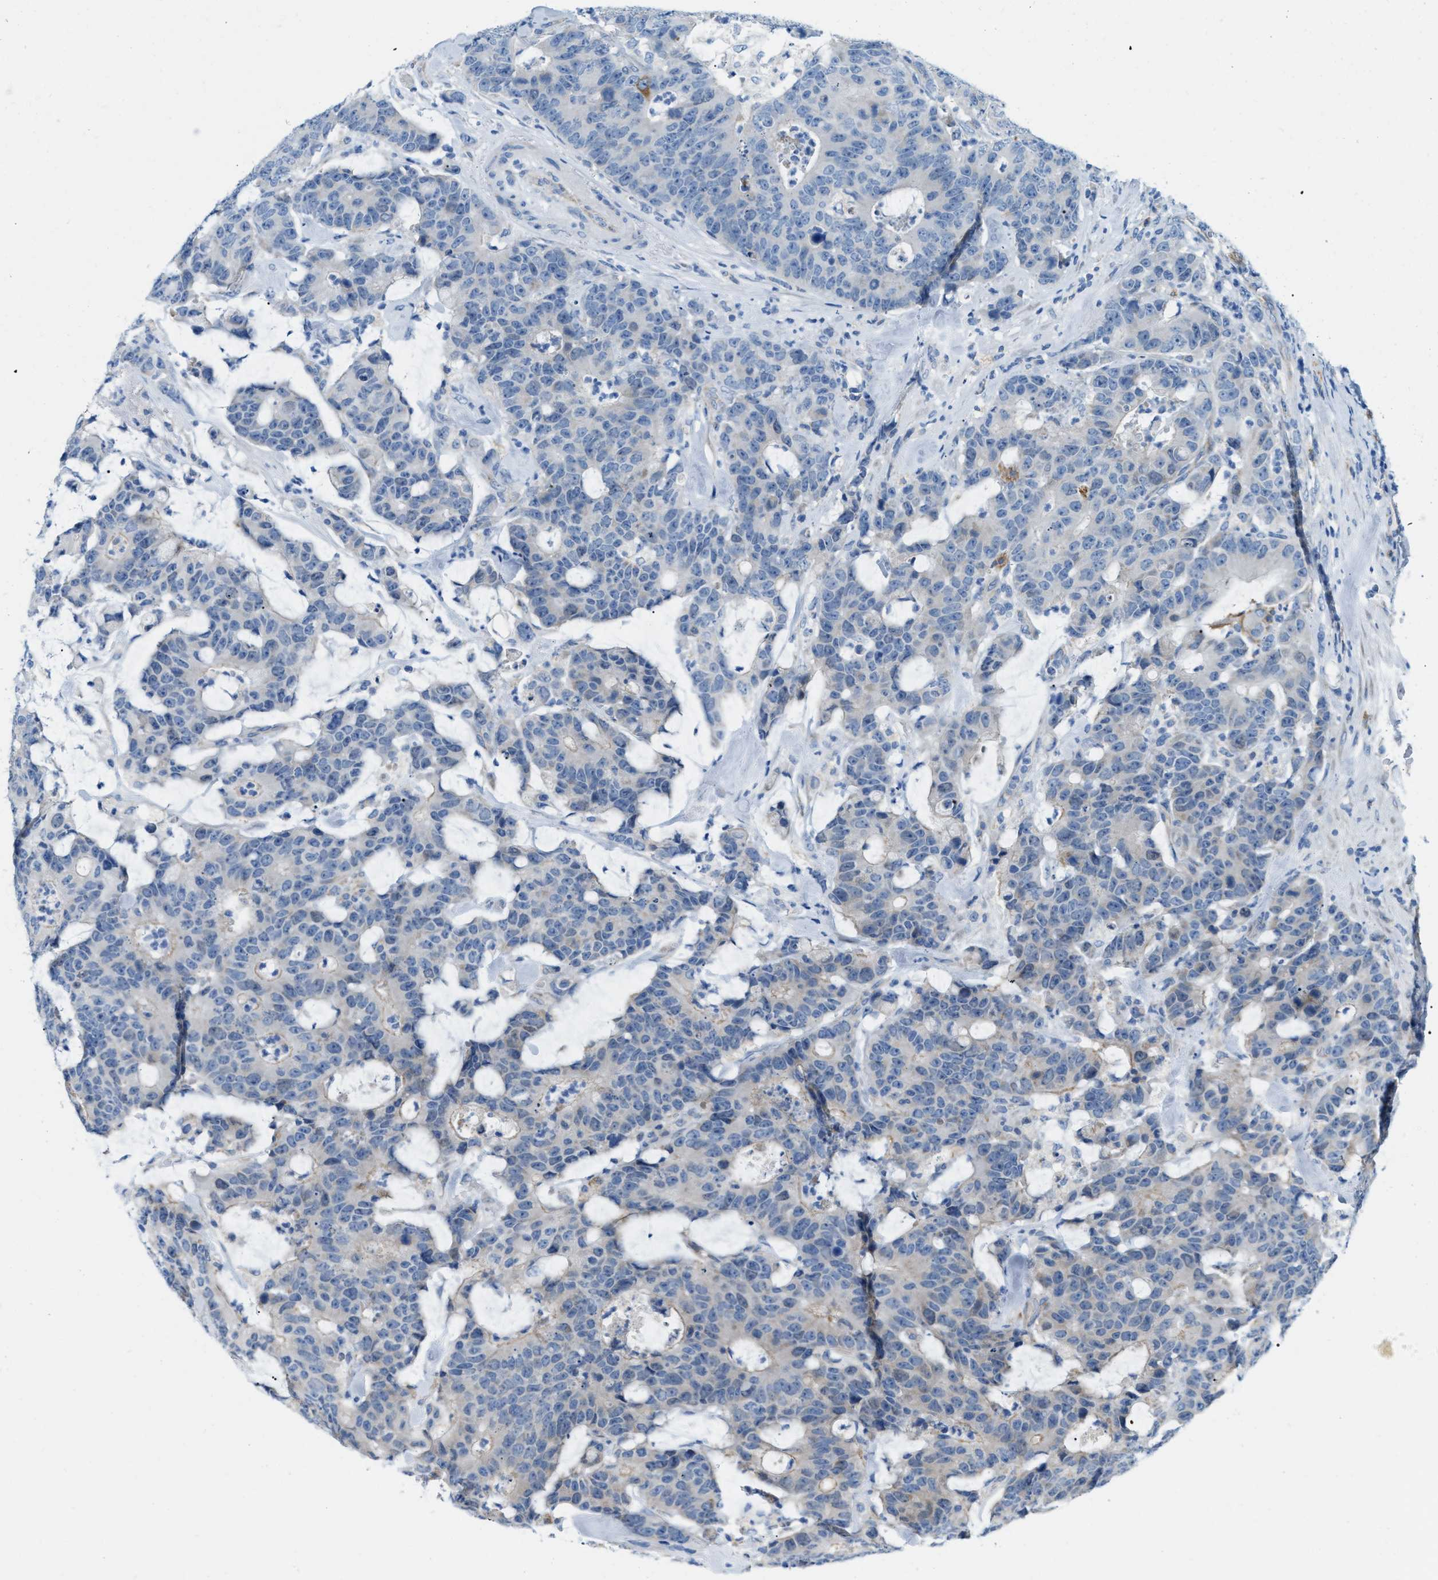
{"staining": {"intensity": "negative", "quantity": "none", "location": "none"}, "tissue": "colorectal cancer", "cell_type": "Tumor cells", "image_type": "cancer", "snomed": [{"axis": "morphology", "description": "Adenocarcinoma, NOS"}, {"axis": "topography", "description": "Colon"}], "caption": "Immunohistochemistry (IHC) of human colorectal adenocarcinoma exhibits no positivity in tumor cells.", "gene": "JADE1", "patient": {"sex": "female", "age": 86}}